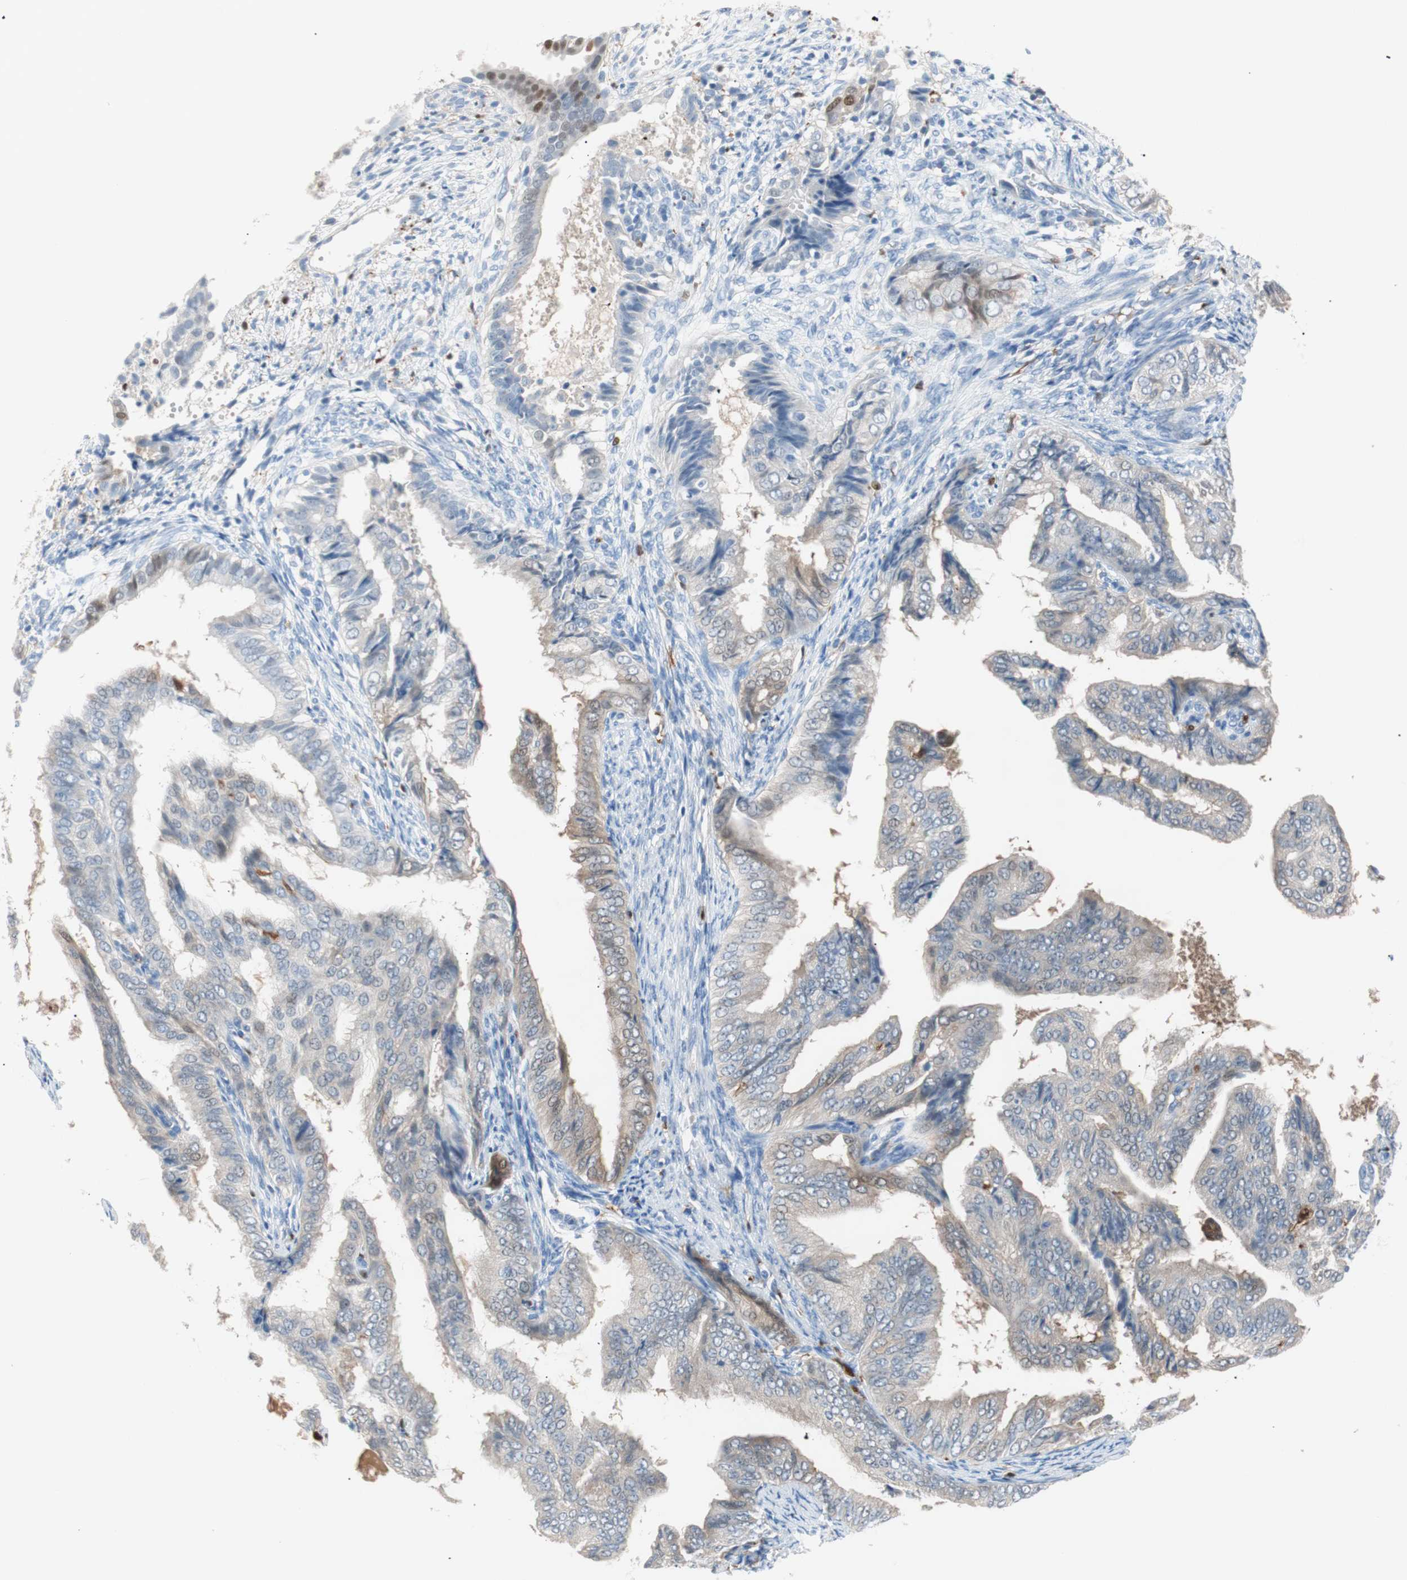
{"staining": {"intensity": "weak", "quantity": "25%-75%", "location": "cytoplasmic/membranous"}, "tissue": "endometrial cancer", "cell_type": "Tumor cells", "image_type": "cancer", "snomed": [{"axis": "morphology", "description": "Adenocarcinoma, NOS"}, {"axis": "topography", "description": "Endometrium"}], "caption": "Approximately 25%-75% of tumor cells in human endometrial cancer (adenocarcinoma) show weak cytoplasmic/membranous protein staining as visualized by brown immunohistochemical staining.", "gene": "IL18", "patient": {"sex": "female", "age": 58}}